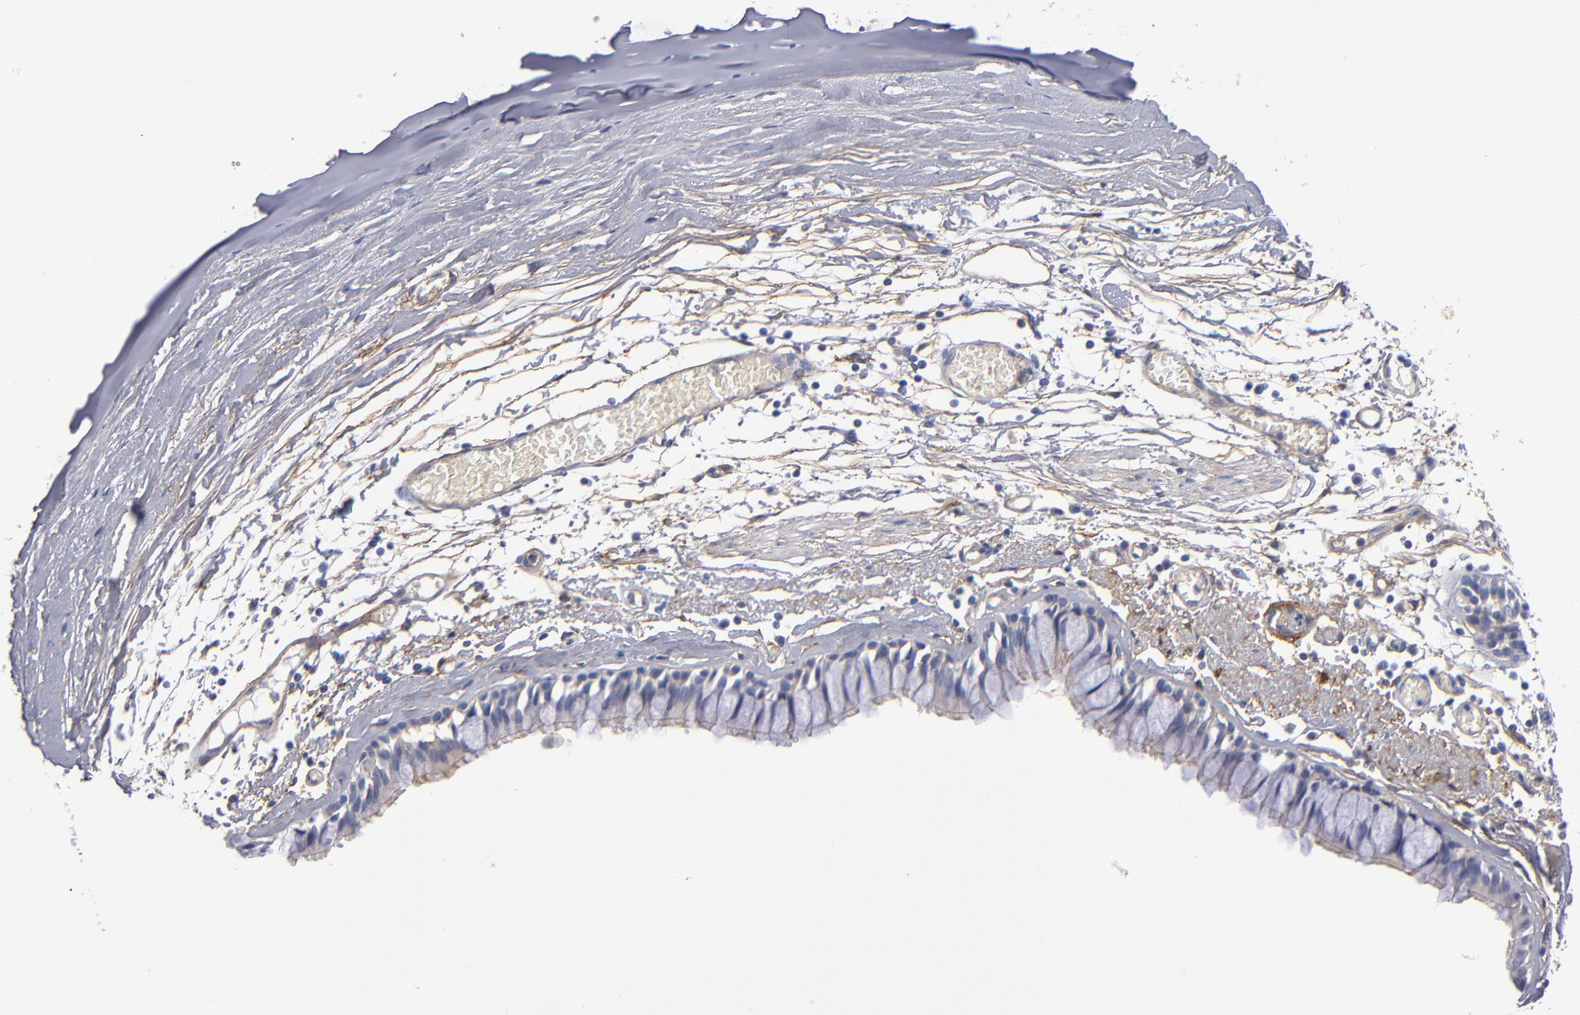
{"staining": {"intensity": "moderate", "quantity": ">75%", "location": "cytoplasmic/membranous"}, "tissue": "bronchus", "cell_type": "Respiratory epithelial cells", "image_type": "normal", "snomed": [{"axis": "morphology", "description": "Normal tissue, NOS"}, {"axis": "topography", "description": "Bronchus"}, {"axis": "topography", "description": "Lung"}], "caption": "Immunohistochemistry of normal bronchus displays medium levels of moderate cytoplasmic/membranous expression in about >75% of respiratory epithelial cells.", "gene": "PLSCR4", "patient": {"sex": "female", "age": 56}}